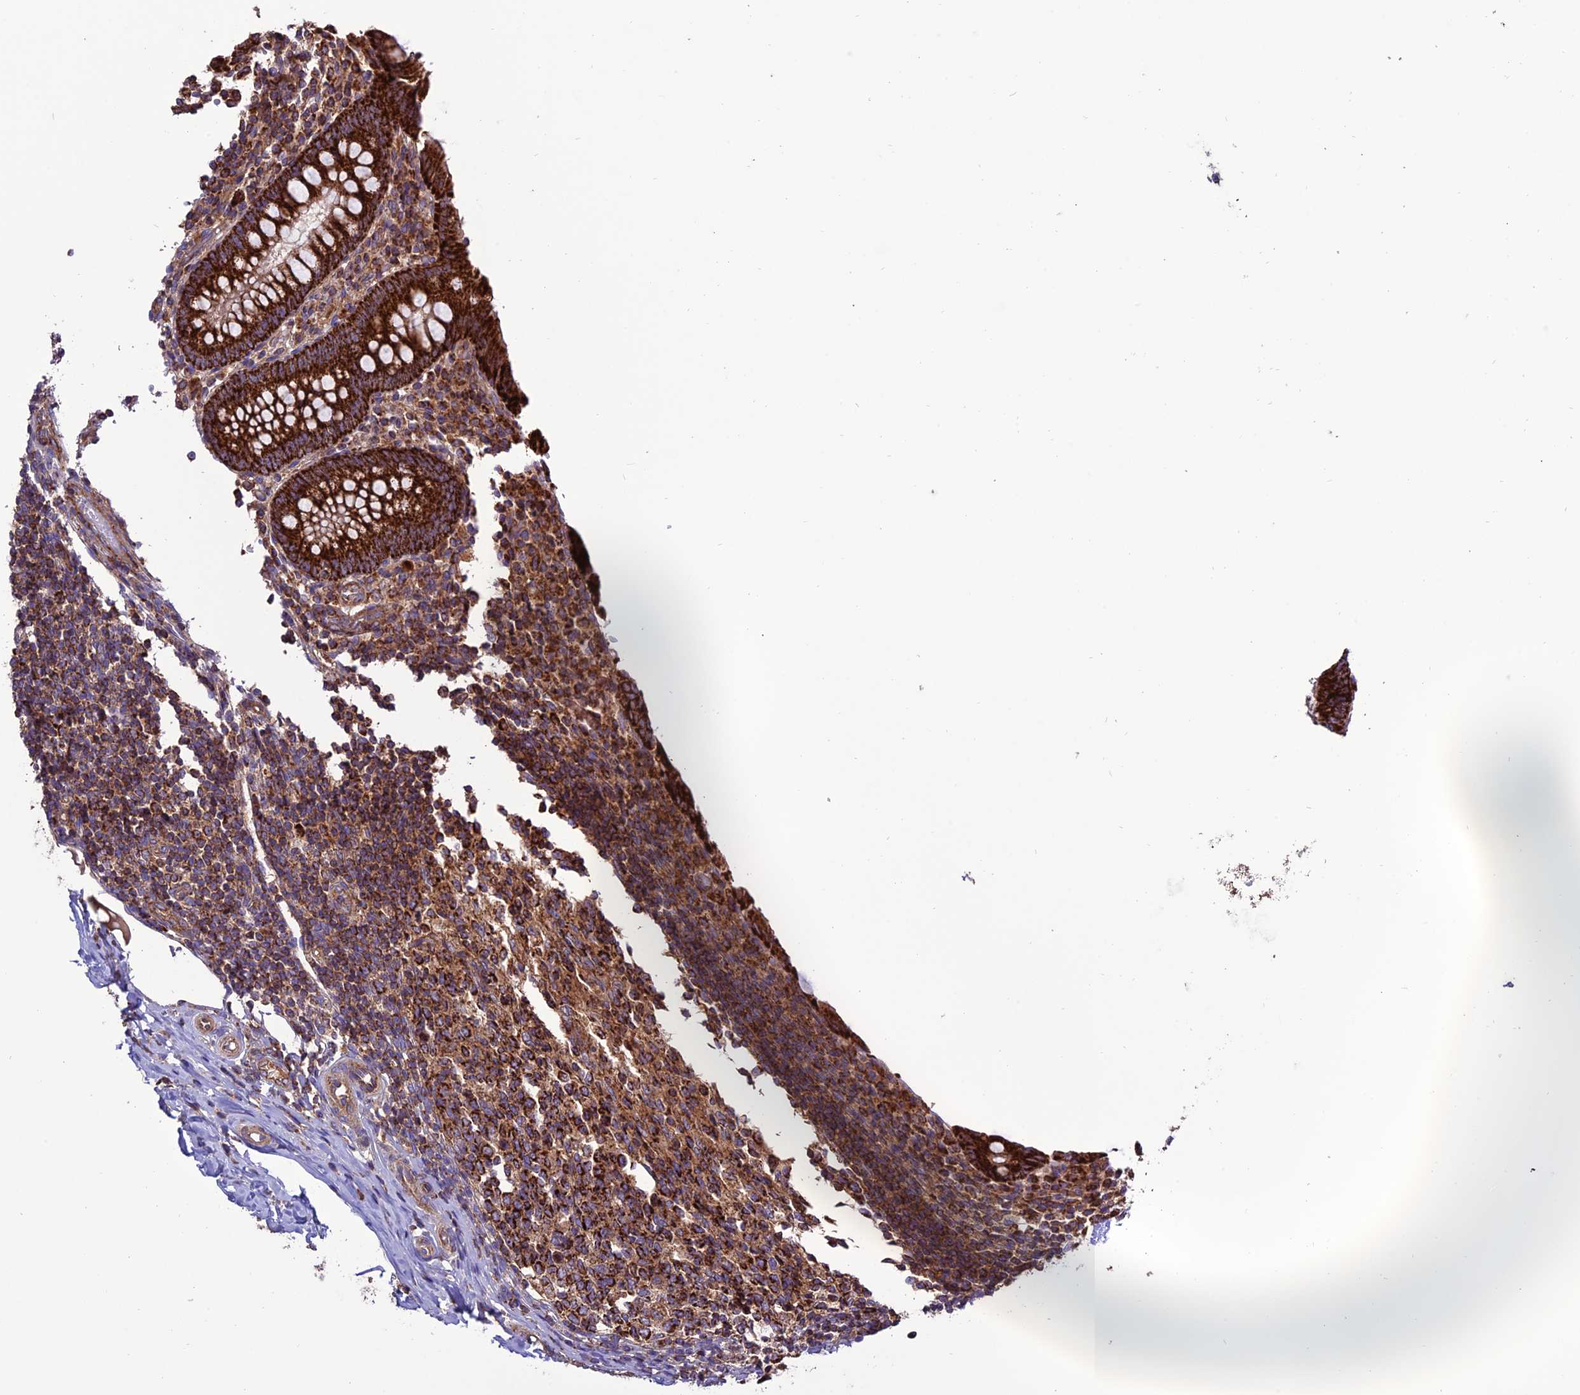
{"staining": {"intensity": "strong", "quantity": ">75%", "location": "cytoplasmic/membranous"}, "tissue": "appendix", "cell_type": "Glandular cells", "image_type": "normal", "snomed": [{"axis": "morphology", "description": "Normal tissue, NOS"}, {"axis": "topography", "description": "Appendix"}], "caption": "A high-resolution photomicrograph shows immunohistochemistry (IHC) staining of unremarkable appendix, which reveals strong cytoplasmic/membranous expression in about >75% of glandular cells.", "gene": "MRPS9", "patient": {"sex": "female", "age": 17}}